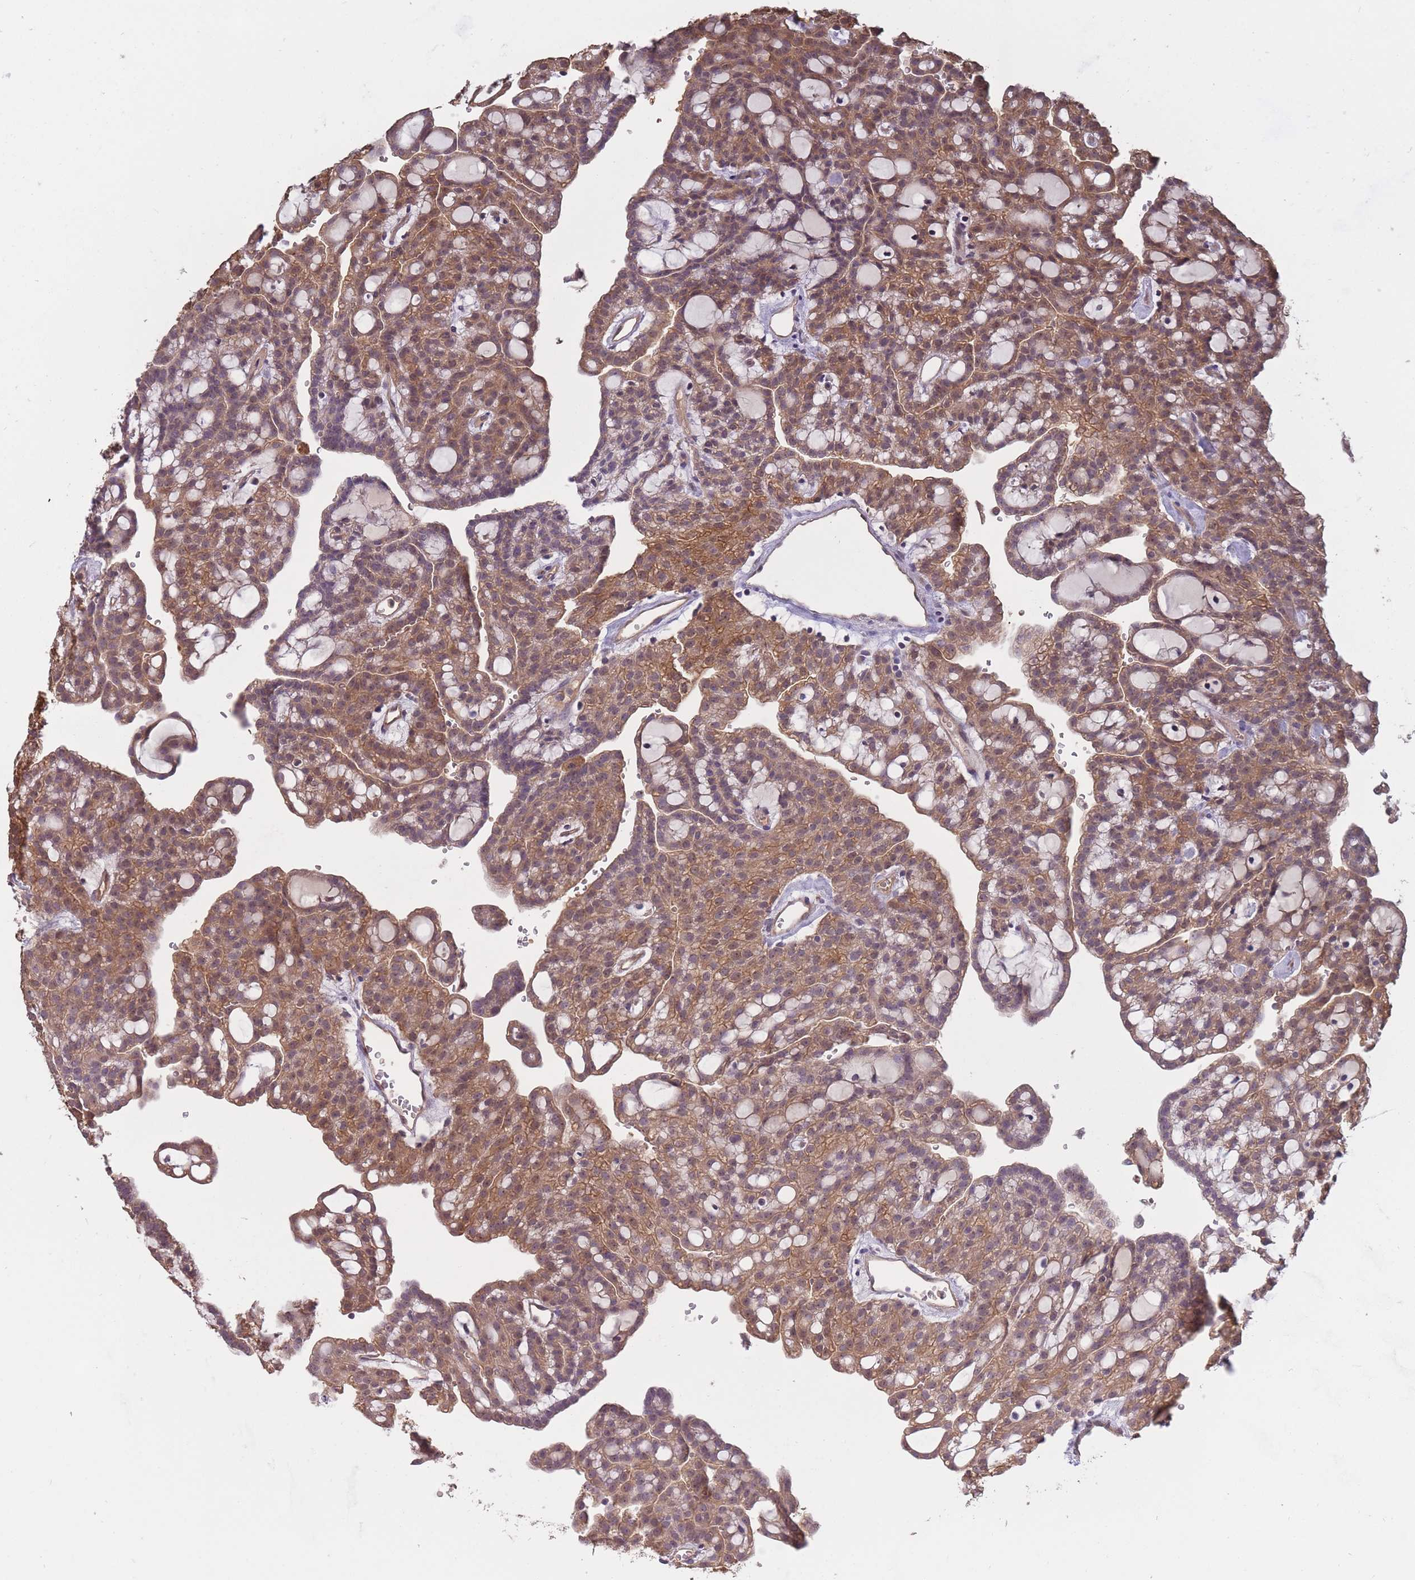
{"staining": {"intensity": "moderate", "quantity": ">75%", "location": "cytoplasmic/membranous,nuclear"}, "tissue": "renal cancer", "cell_type": "Tumor cells", "image_type": "cancer", "snomed": [{"axis": "morphology", "description": "Adenocarcinoma, NOS"}, {"axis": "topography", "description": "Kidney"}], "caption": "Protein staining exhibits moderate cytoplasmic/membranous and nuclear staining in approximately >75% of tumor cells in renal cancer.", "gene": "KIAA1755", "patient": {"sex": "male", "age": 63}}